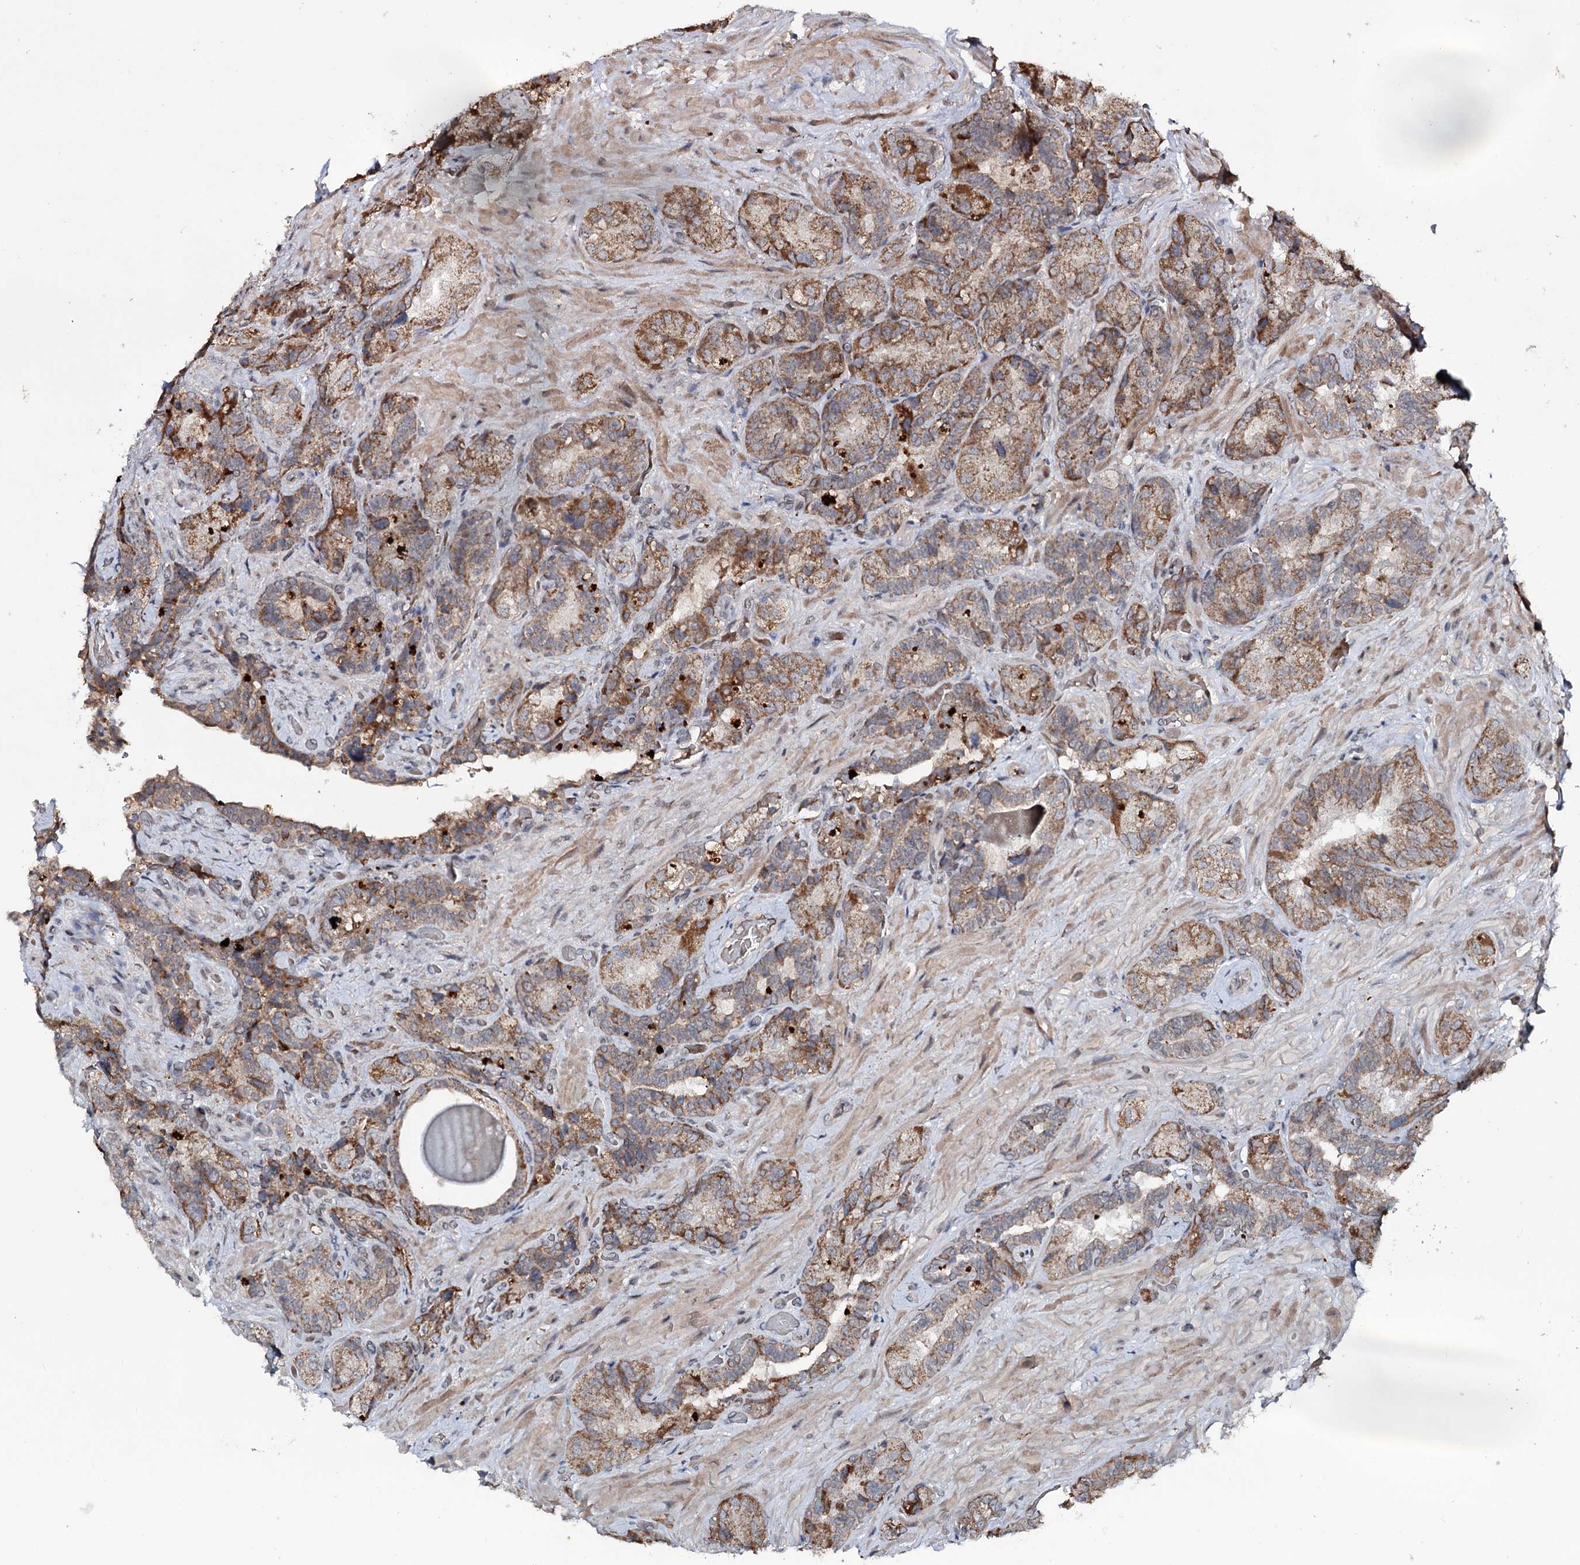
{"staining": {"intensity": "moderate", "quantity": ">75%", "location": "cytoplasmic/membranous"}, "tissue": "seminal vesicle", "cell_type": "Glandular cells", "image_type": "normal", "snomed": [{"axis": "morphology", "description": "Normal tissue, NOS"}, {"axis": "topography", "description": "Prostate and seminal vesicle, NOS"}, {"axis": "topography", "description": "Prostate"}, {"axis": "topography", "description": "Seminal veicle"}], "caption": "Protein staining of benign seminal vesicle reveals moderate cytoplasmic/membranous positivity in about >75% of glandular cells.", "gene": "MSANTD2", "patient": {"sex": "male", "age": 67}}